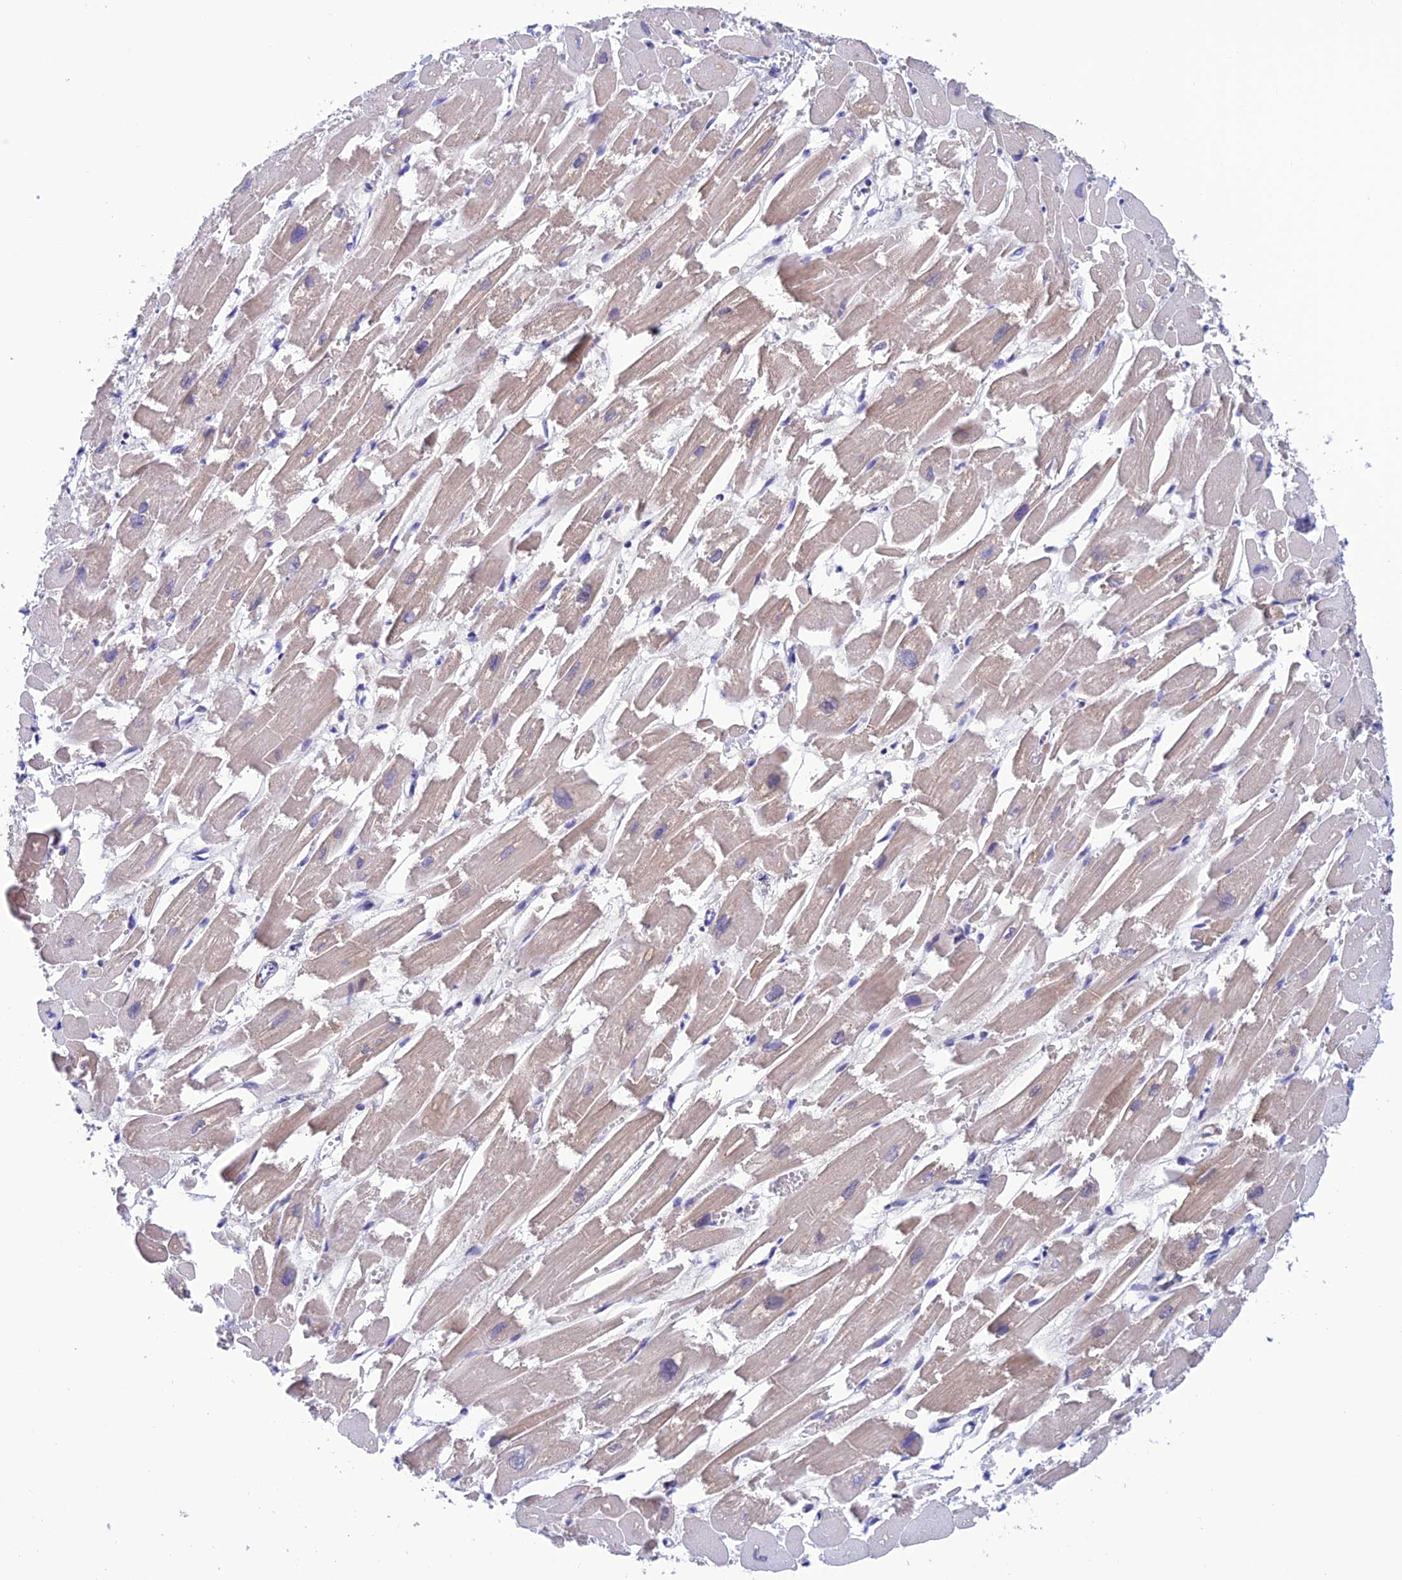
{"staining": {"intensity": "weak", "quantity": "<25%", "location": "cytoplasmic/membranous"}, "tissue": "heart muscle", "cell_type": "Cardiomyocytes", "image_type": "normal", "snomed": [{"axis": "morphology", "description": "Normal tissue, NOS"}, {"axis": "topography", "description": "Heart"}], "caption": "DAB immunohistochemical staining of unremarkable heart muscle demonstrates no significant positivity in cardiomyocytes.", "gene": "NXPE4", "patient": {"sex": "male", "age": 54}}